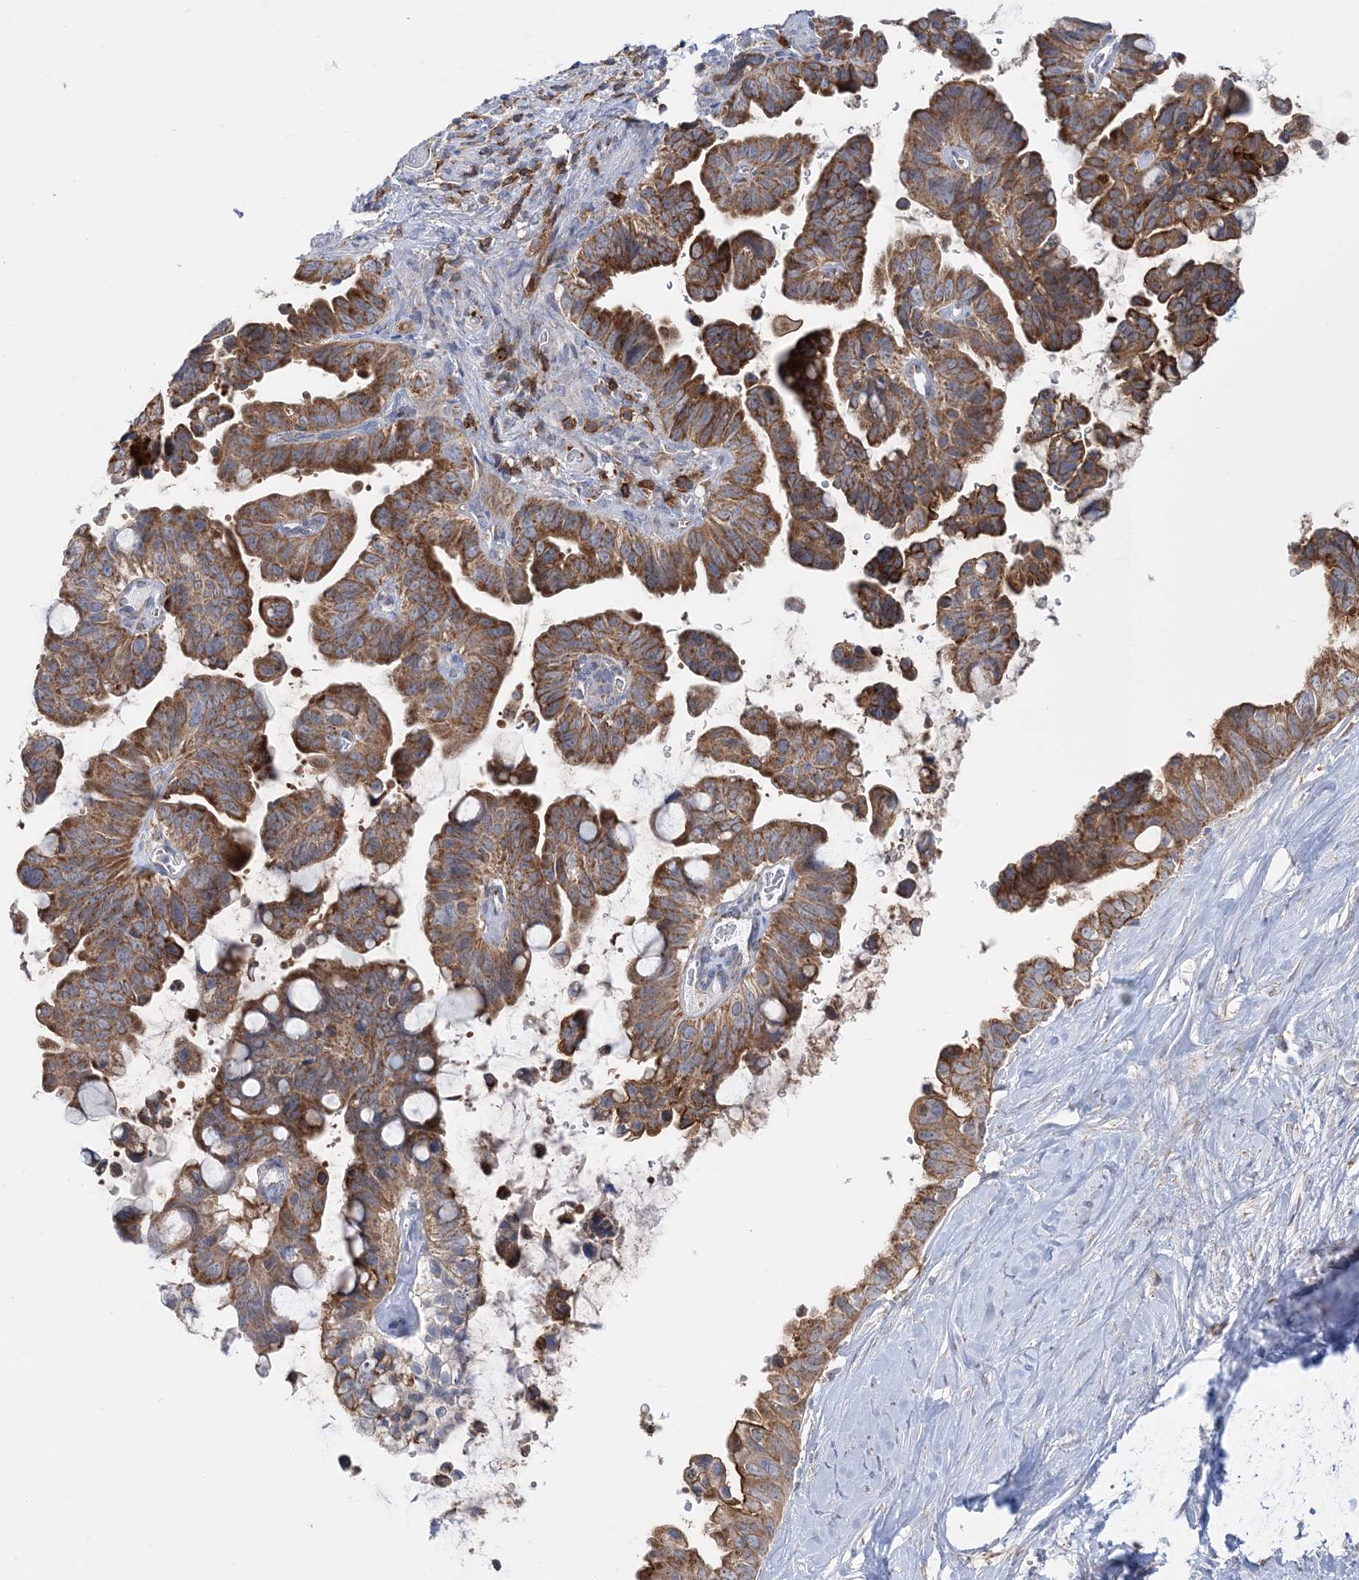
{"staining": {"intensity": "moderate", "quantity": ">75%", "location": "cytoplasmic/membranous"}, "tissue": "pancreatic cancer", "cell_type": "Tumor cells", "image_type": "cancer", "snomed": [{"axis": "morphology", "description": "Adenocarcinoma, NOS"}, {"axis": "topography", "description": "Pancreas"}], "caption": "High-magnification brightfield microscopy of pancreatic adenocarcinoma stained with DAB (3,3'-diaminobenzidine) (brown) and counterstained with hematoxylin (blue). tumor cells exhibit moderate cytoplasmic/membranous staining is present in about>75% of cells.", "gene": "TTC32", "patient": {"sex": "female", "age": 72}}